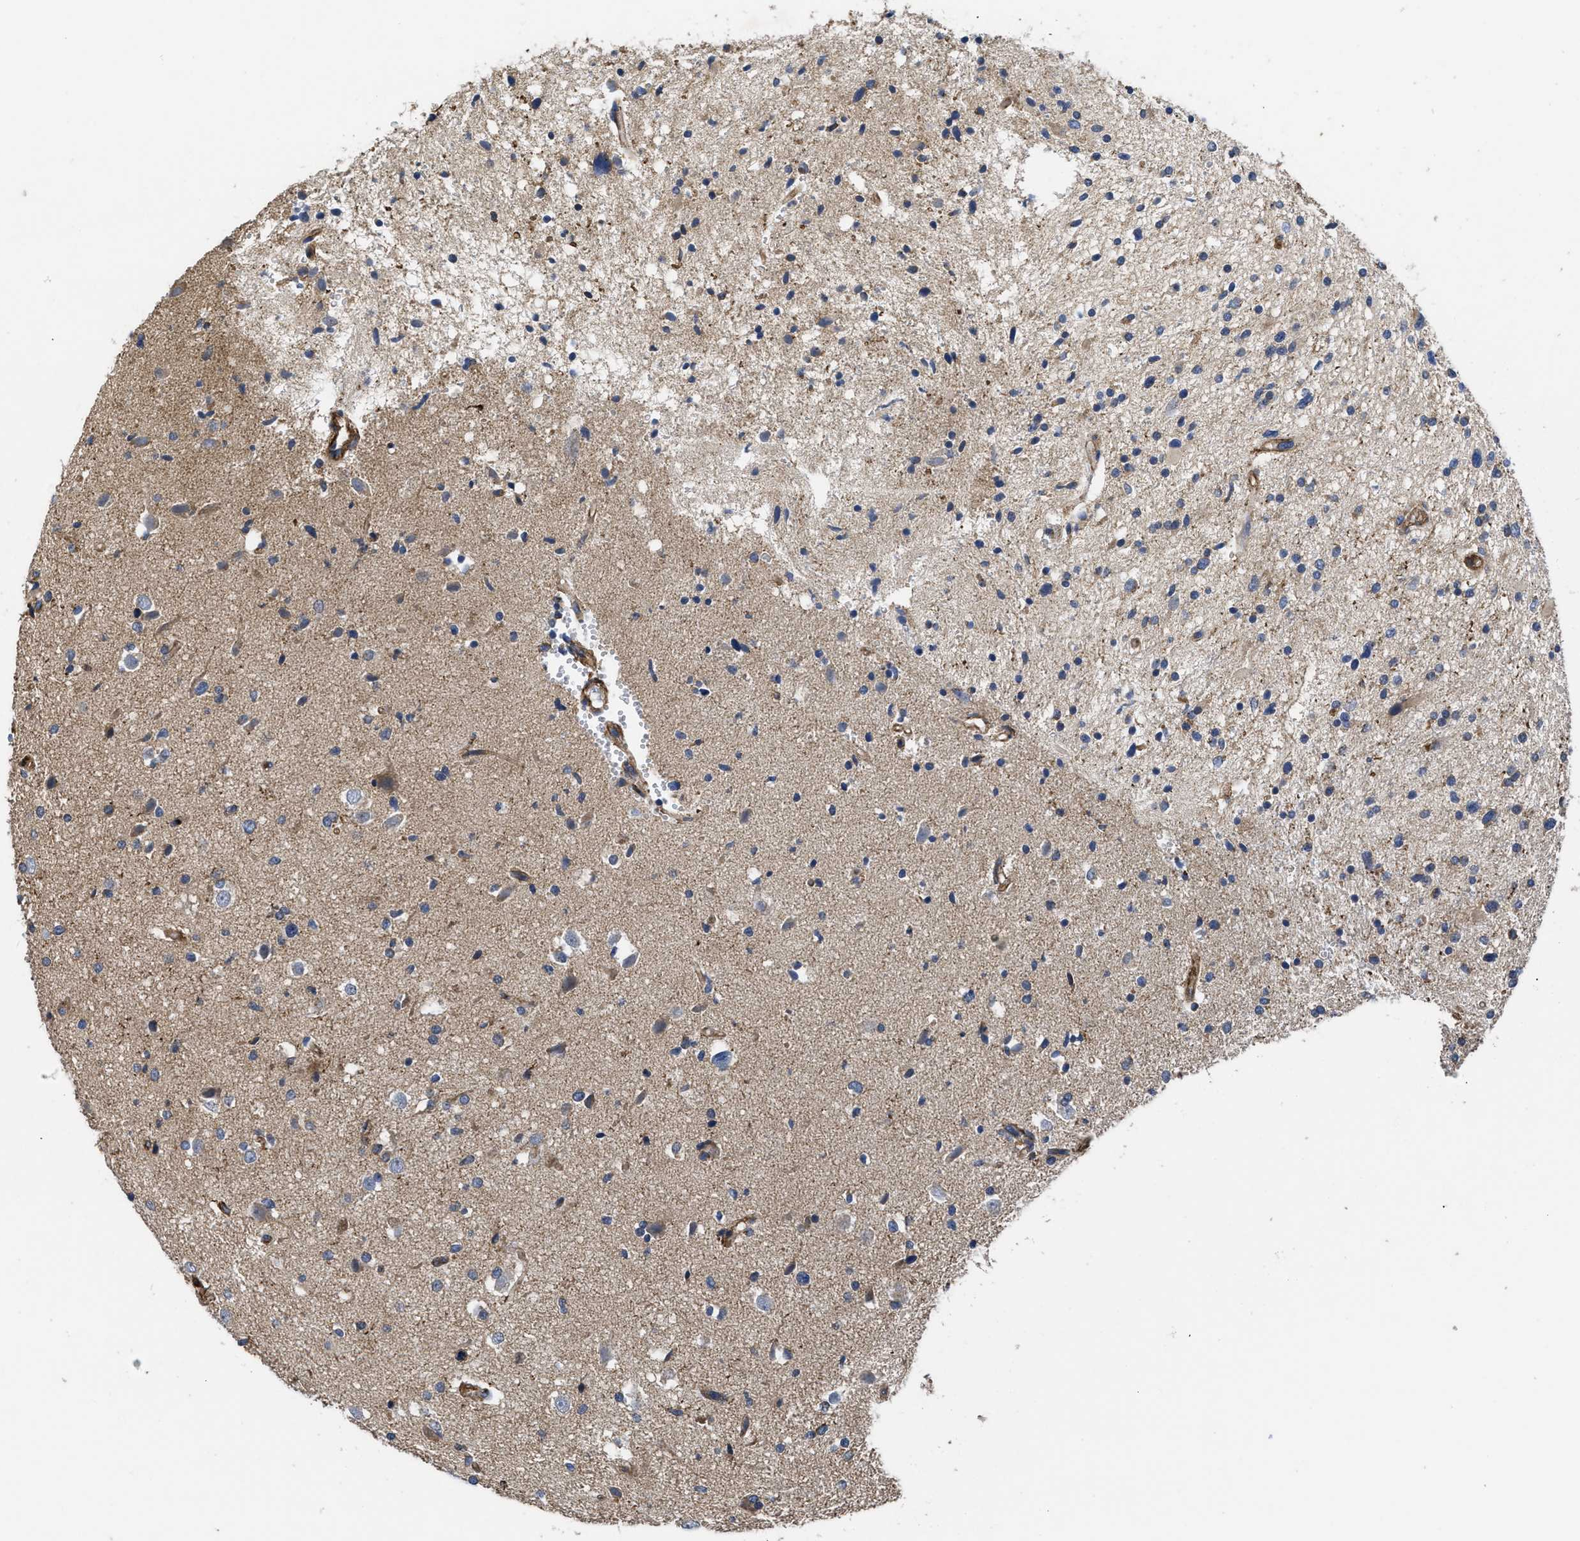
{"staining": {"intensity": "weak", "quantity": "<25%", "location": "cytoplasmic/membranous"}, "tissue": "glioma", "cell_type": "Tumor cells", "image_type": "cancer", "snomed": [{"axis": "morphology", "description": "Glioma, malignant, High grade"}, {"axis": "topography", "description": "Brain"}], "caption": "DAB (3,3'-diaminobenzidine) immunohistochemical staining of human glioma exhibits no significant positivity in tumor cells.", "gene": "SCUBE2", "patient": {"sex": "male", "age": 33}}